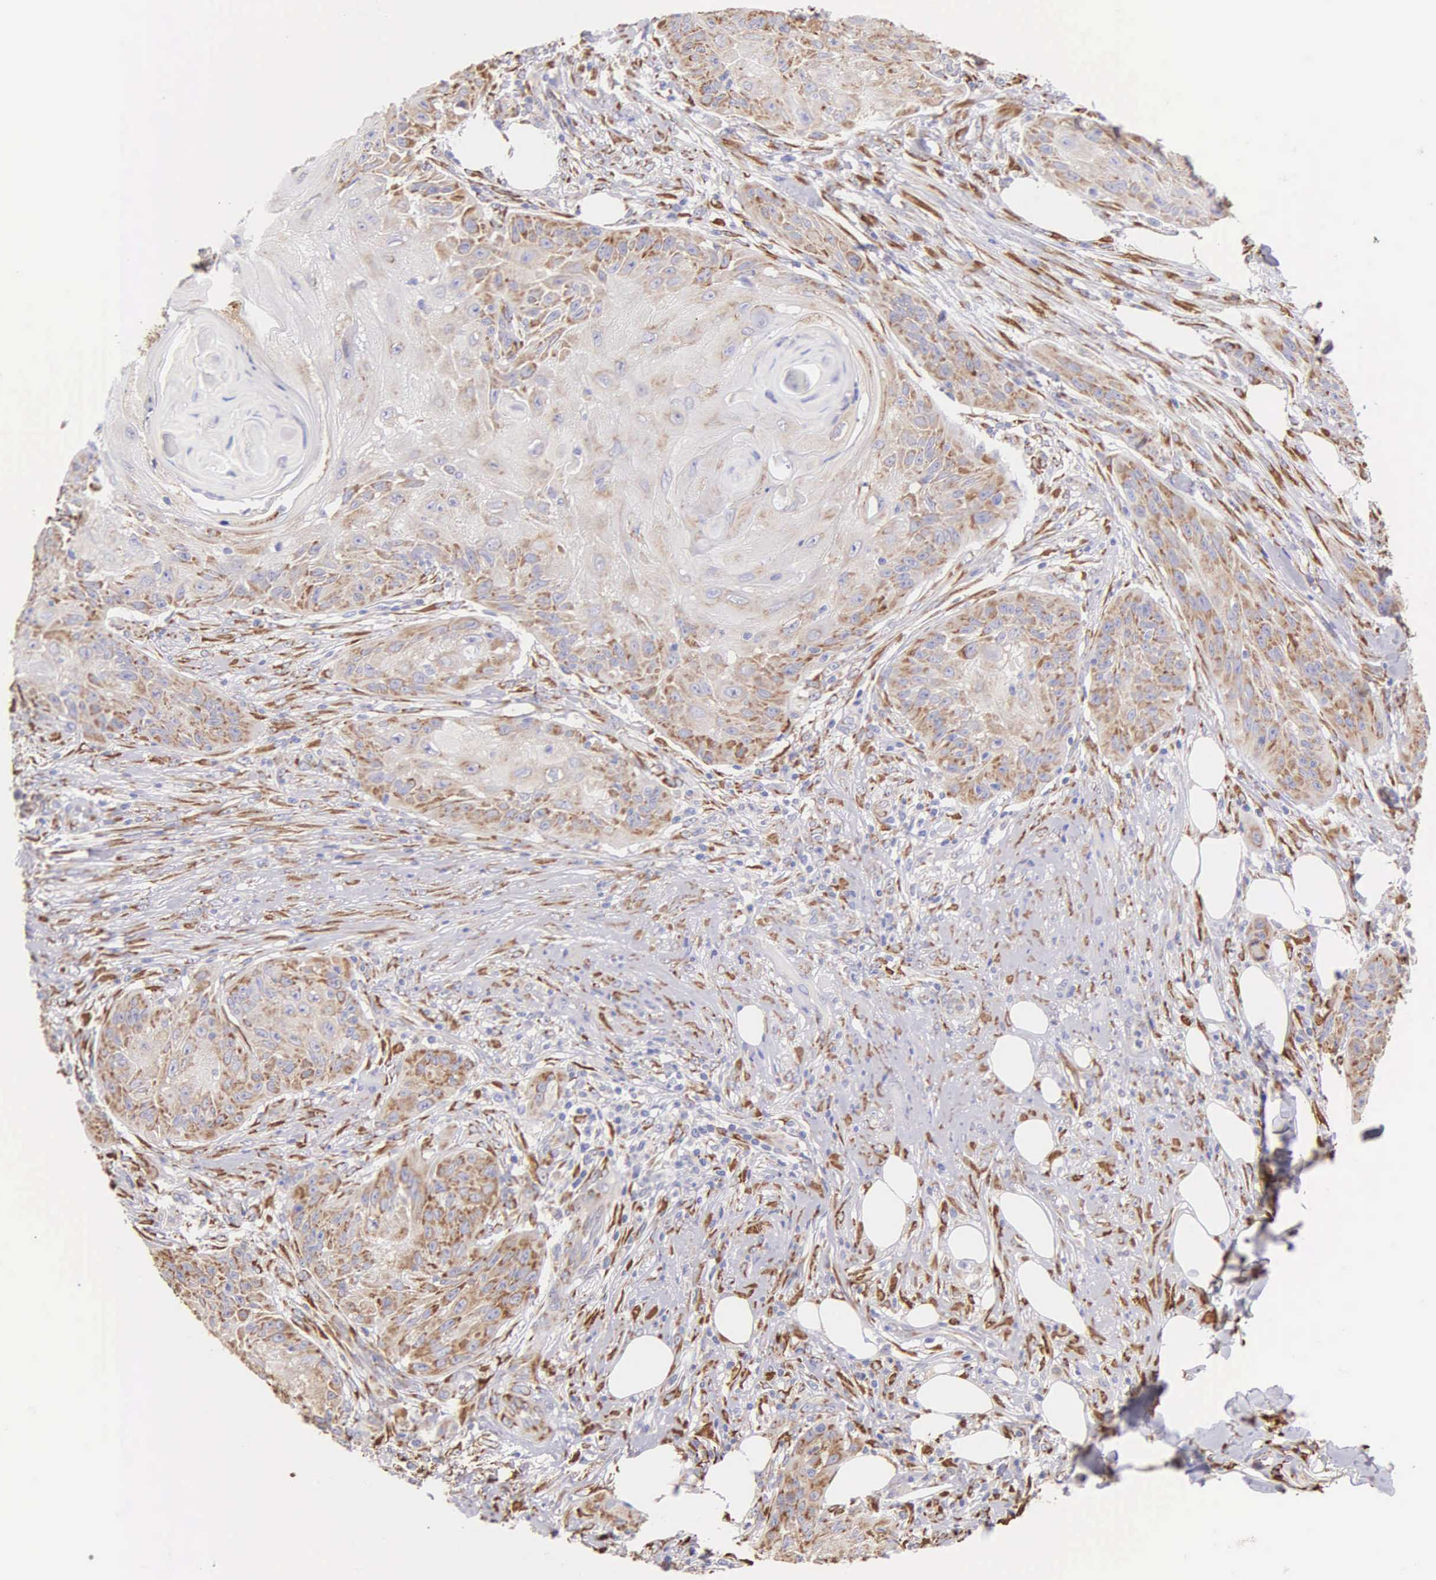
{"staining": {"intensity": "moderate", "quantity": ">75%", "location": "cytoplasmic/membranous"}, "tissue": "skin cancer", "cell_type": "Tumor cells", "image_type": "cancer", "snomed": [{"axis": "morphology", "description": "Squamous cell carcinoma, NOS"}, {"axis": "topography", "description": "Skin"}], "caption": "Protein analysis of skin squamous cell carcinoma tissue shows moderate cytoplasmic/membranous staining in approximately >75% of tumor cells.", "gene": "CKAP4", "patient": {"sex": "female", "age": 88}}